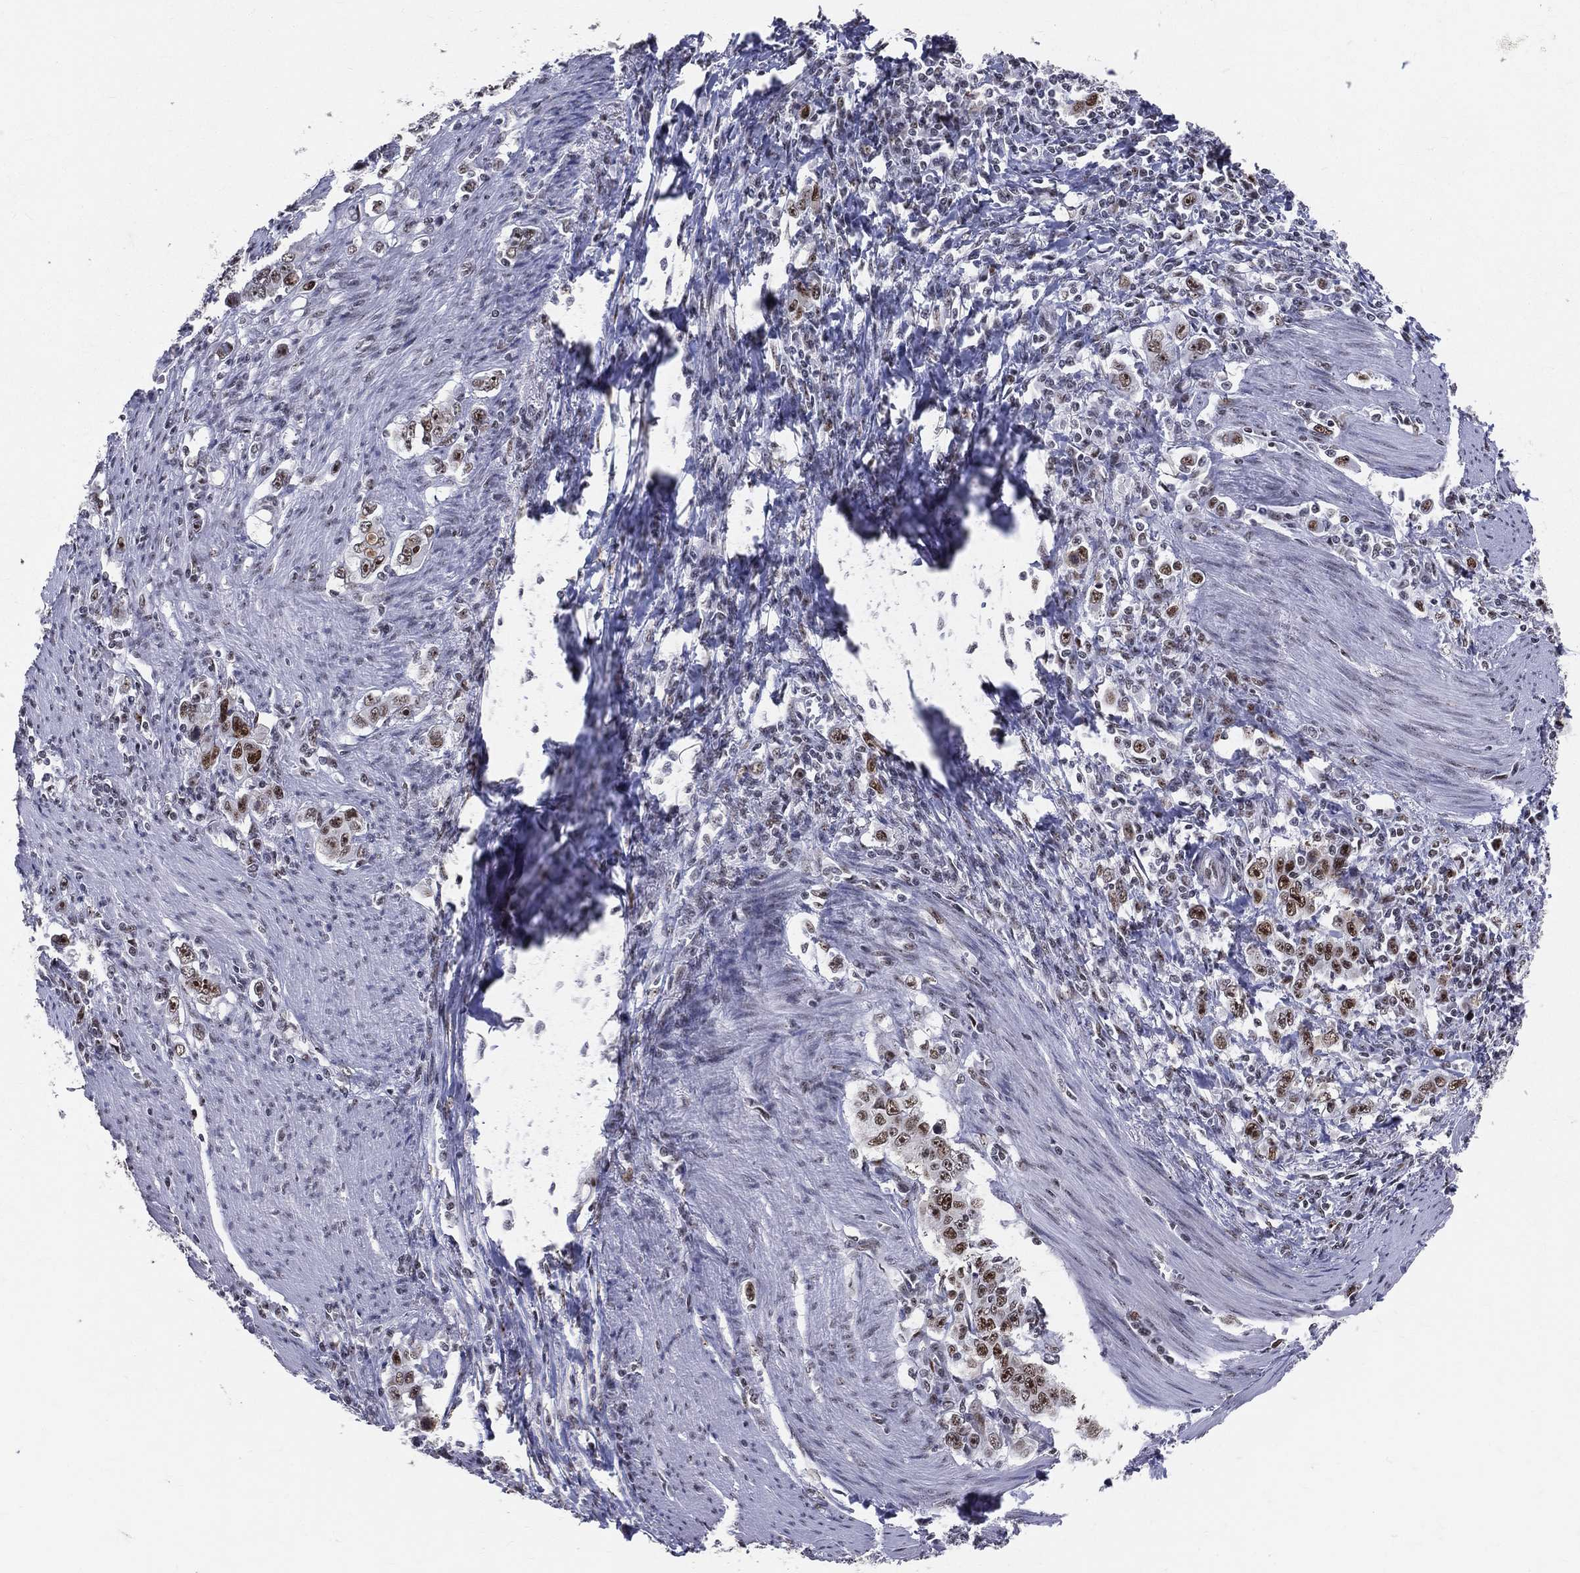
{"staining": {"intensity": "strong", "quantity": "<25%", "location": "nuclear"}, "tissue": "stomach cancer", "cell_type": "Tumor cells", "image_type": "cancer", "snomed": [{"axis": "morphology", "description": "Adenocarcinoma, NOS"}, {"axis": "topography", "description": "Stomach, lower"}], "caption": "Immunohistochemistry histopathology image of neoplastic tissue: adenocarcinoma (stomach) stained using IHC exhibits medium levels of strong protein expression localized specifically in the nuclear of tumor cells, appearing as a nuclear brown color.", "gene": "CDK7", "patient": {"sex": "female", "age": 72}}